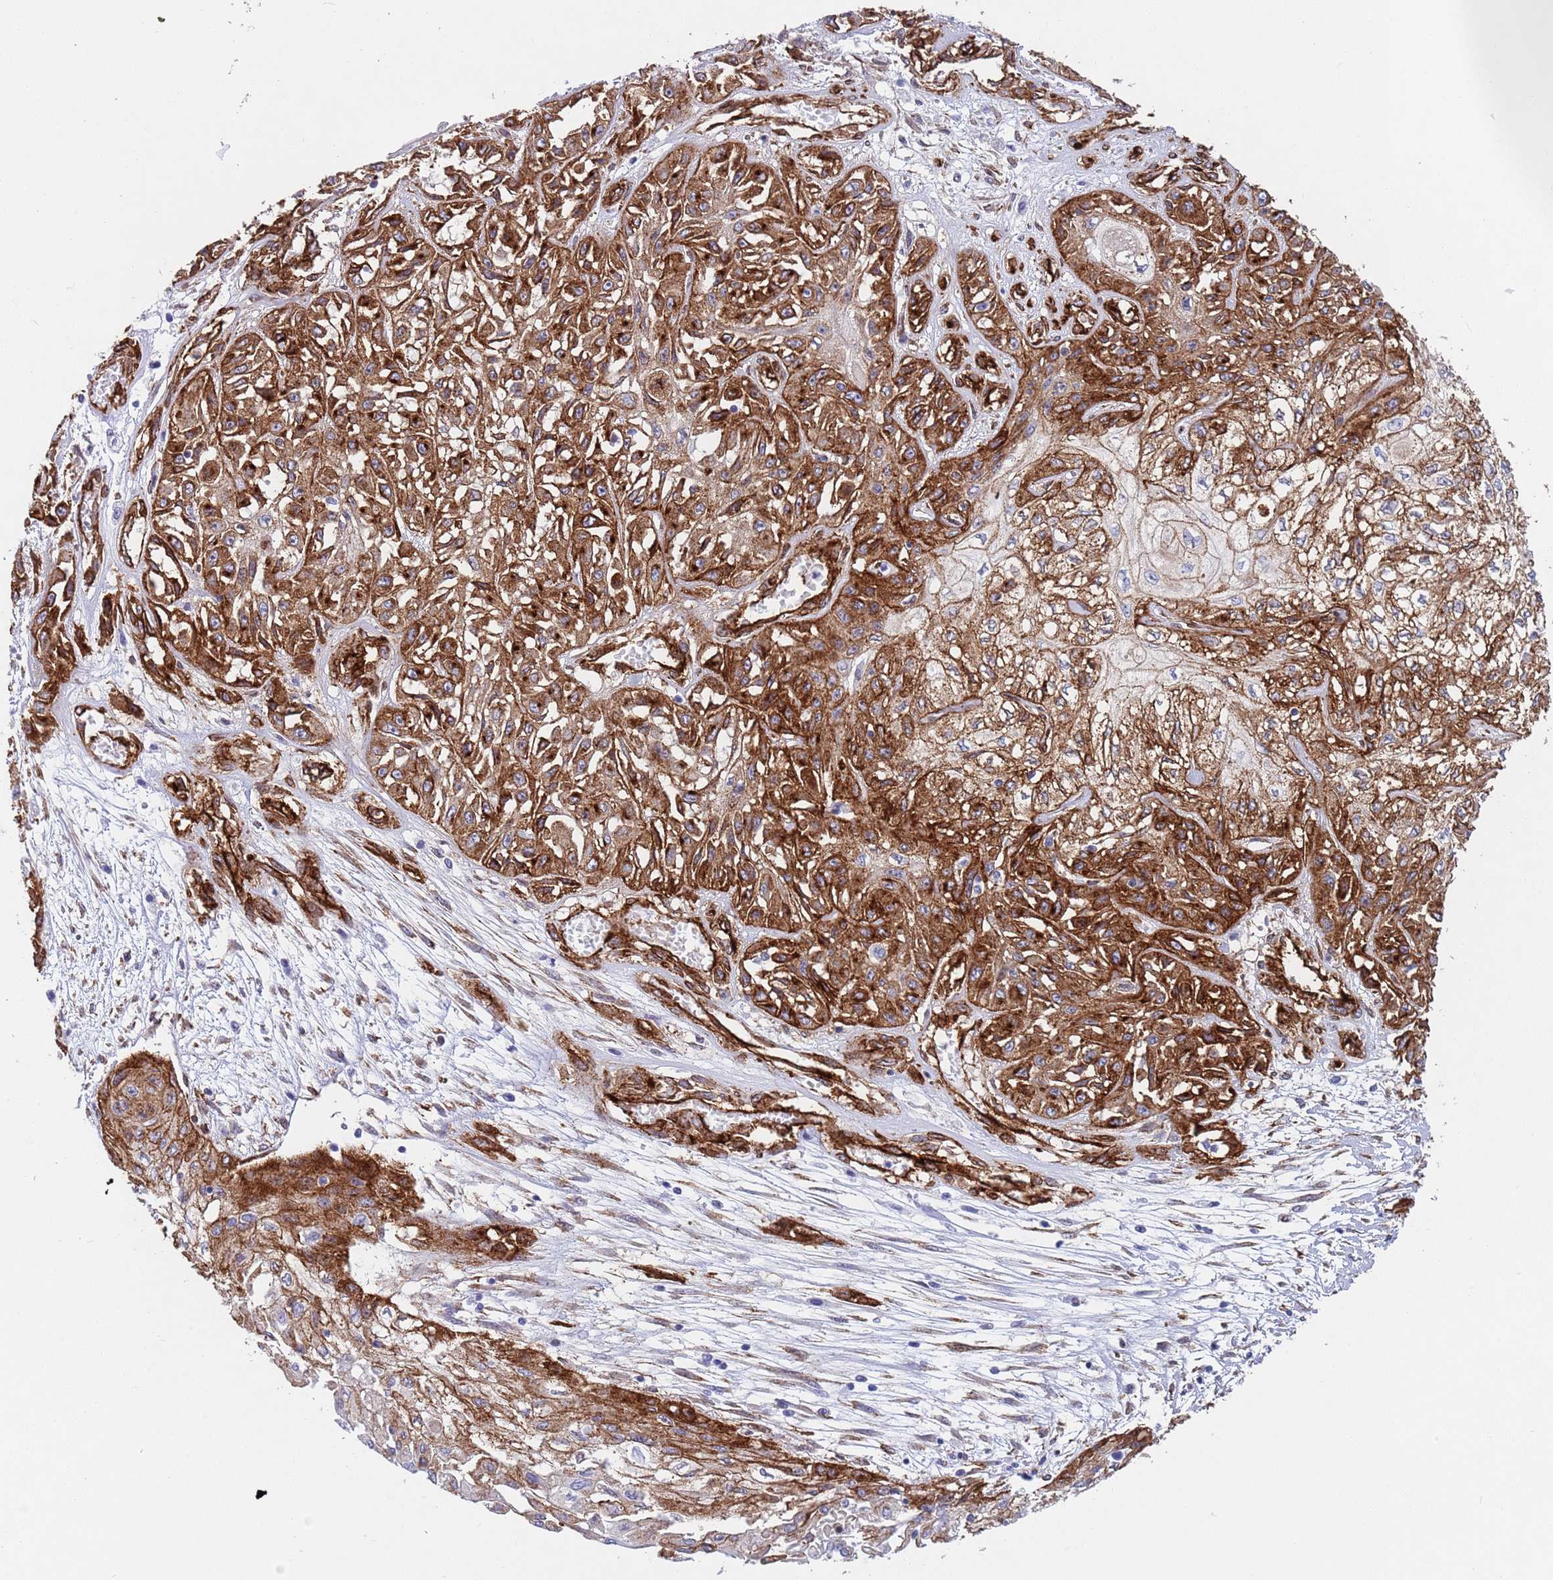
{"staining": {"intensity": "strong", "quantity": ">75%", "location": "cytoplasmic/membranous"}, "tissue": "skin cancer", "cell_type": "Tumor cells", "image_type": "cancer", "snomed": [{"axis": "morphology", "description": "Squamous cell carcinoma, NOS"}, {"axis": "morphology", "description": "Squamous cell carcinoma, metastatic, NOS"}, {"axis": "topography", "description": "Skin"}, {"axis": "topography", "description": "Lymph node"}], "caption": "Immunohistochemical staining of squamous cell carcinoma (skin) demonstrates high levels of strong cytoplasmic/membranous protein staining in about >75% of tumor cells.", "gene": "CAV2", "patient": {"sex": "male", "age": 75}}